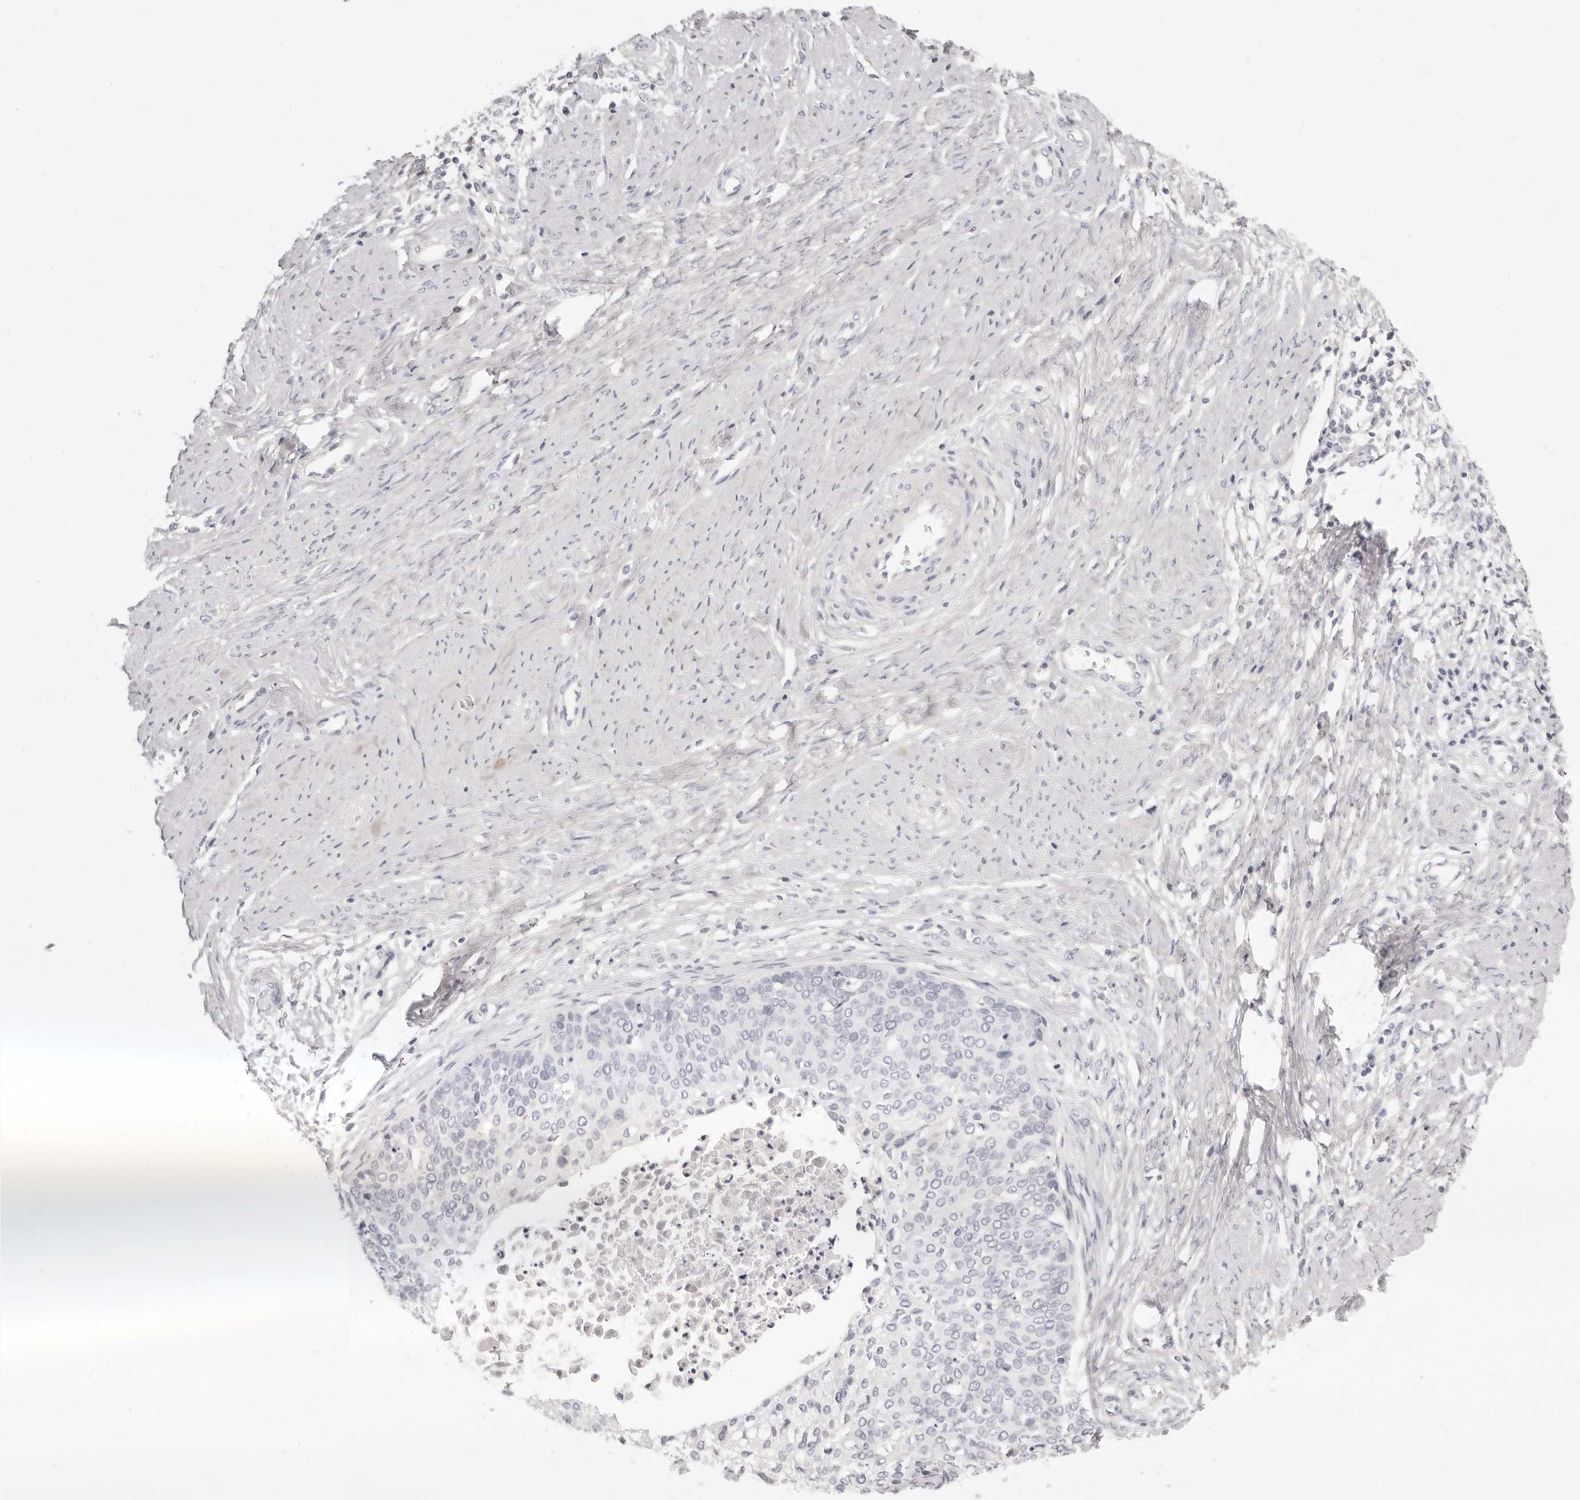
{"staining": {"intensity": "negative", "quantity": "none", "location": "none"}, "tissue": "cervical cancer", "cell_type": "Tumor cells", "image_type": "cancer", "snomed": [{"axis": "morphology", "description": "Squamous cell carcinoma, NOS"}, {"axis": "topography", "description": "Cervix"}], "caption": "Tumor cells are negative for brown protein staining in cervical cancer (squamous cell carcinoma).", "gene": "FABP1", "patient": {"sex": "female", "age": 37}}